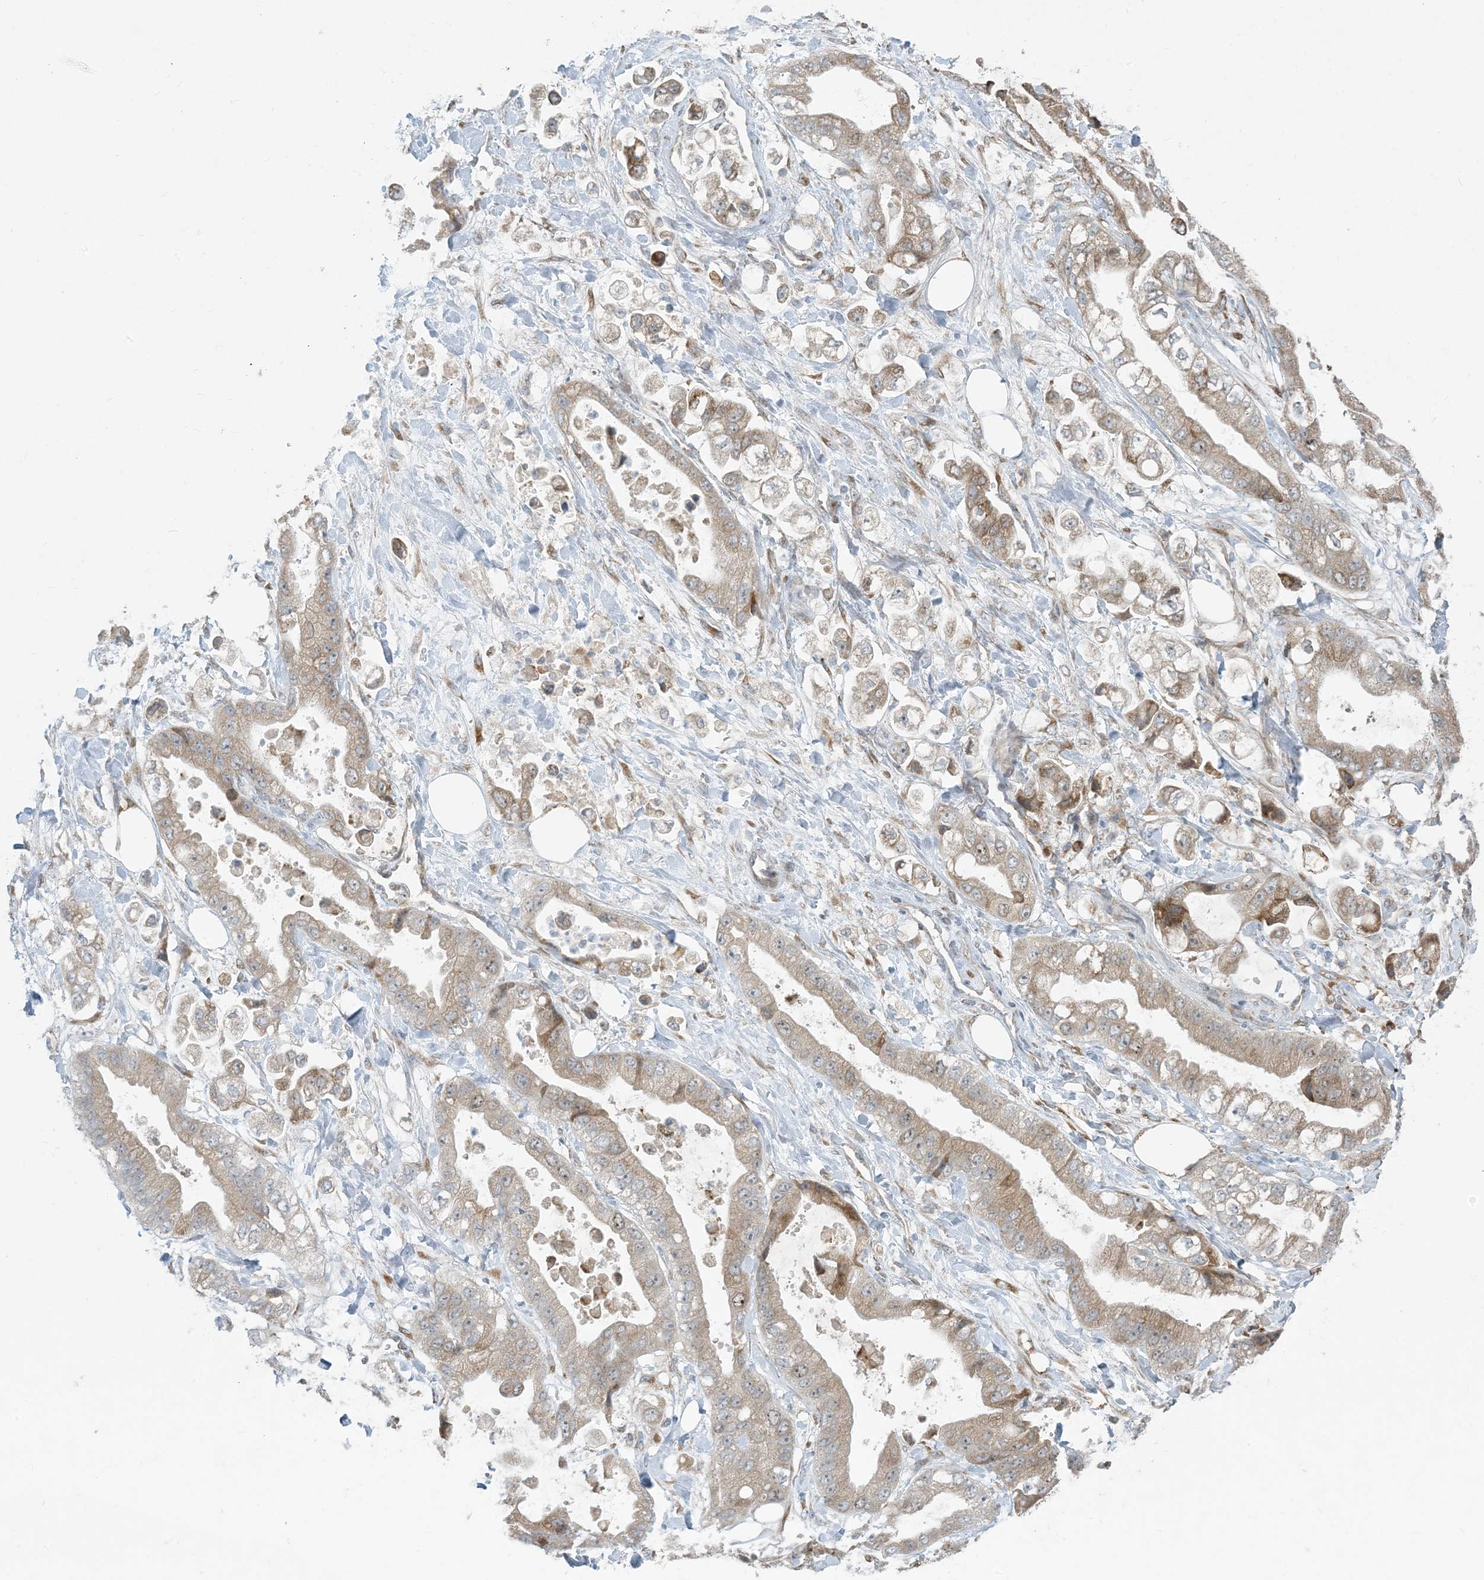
{"staining": {"intensity": "moderate", "quantity": ">75%", "location": "cytoplasmic/membranous"}, "tissue": "stomach cancer", "cell_type": "Tumor cells", "image_type": "cancer", "snomed": [{"axis": "morphology", "description": "Adenocarcinoma, NOS"}, {"axis": "topography", "description": "Stomach"}], "caption": "Immunohistochemistry (DAB) staining of human stomach adenocarcinoma demonstrates moderate cytoplasmic/membranous protein staining in approximately >75% of tumor cells.", "gene": "HACL1", "patient": {"sex": "male", "age": 62}}